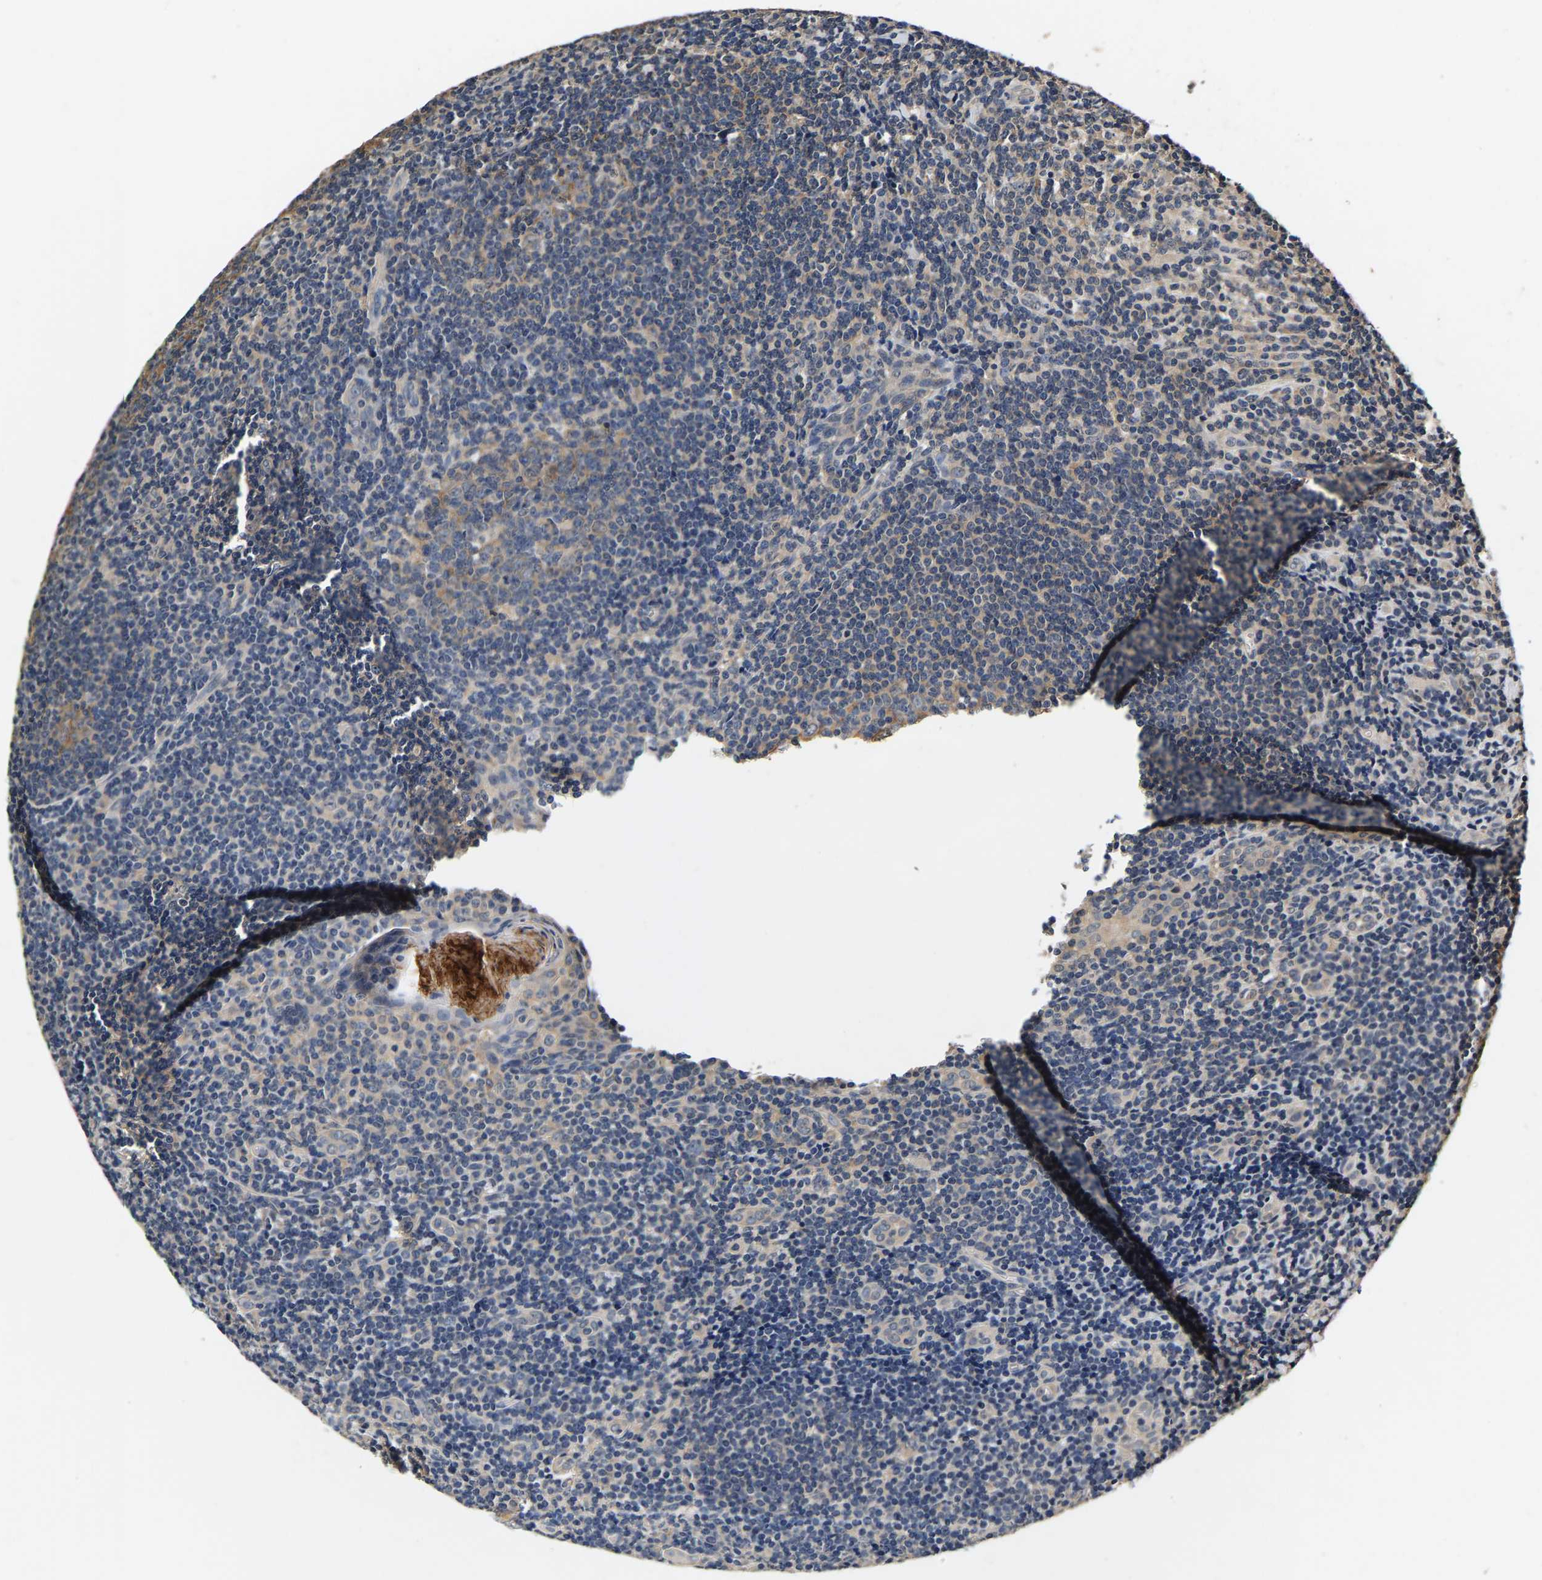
{"staining": {"intensity": "moderate", "quantity": ">75%", "location": "cytoplasmic/membranous"}, "tissue": "tonsil", "cell_type": "Germinal center cells", "image_type": "normal", "snomed": [{"axis": "morphology", "description": "Normal tissue, NOS"}, {"axis": "topography", "description": "Tonsil"}], "caption": "Immunohistochemical staining of benign human tonsil exhibits medium levels of moderate cytoplasmic/membranous expression in about >75% of germinal center cells. (Brightfield microscopy of DAB IHC at high magnification).", "gene": "RUVBL1", "patient": {"sex": "male", "age": 37}}